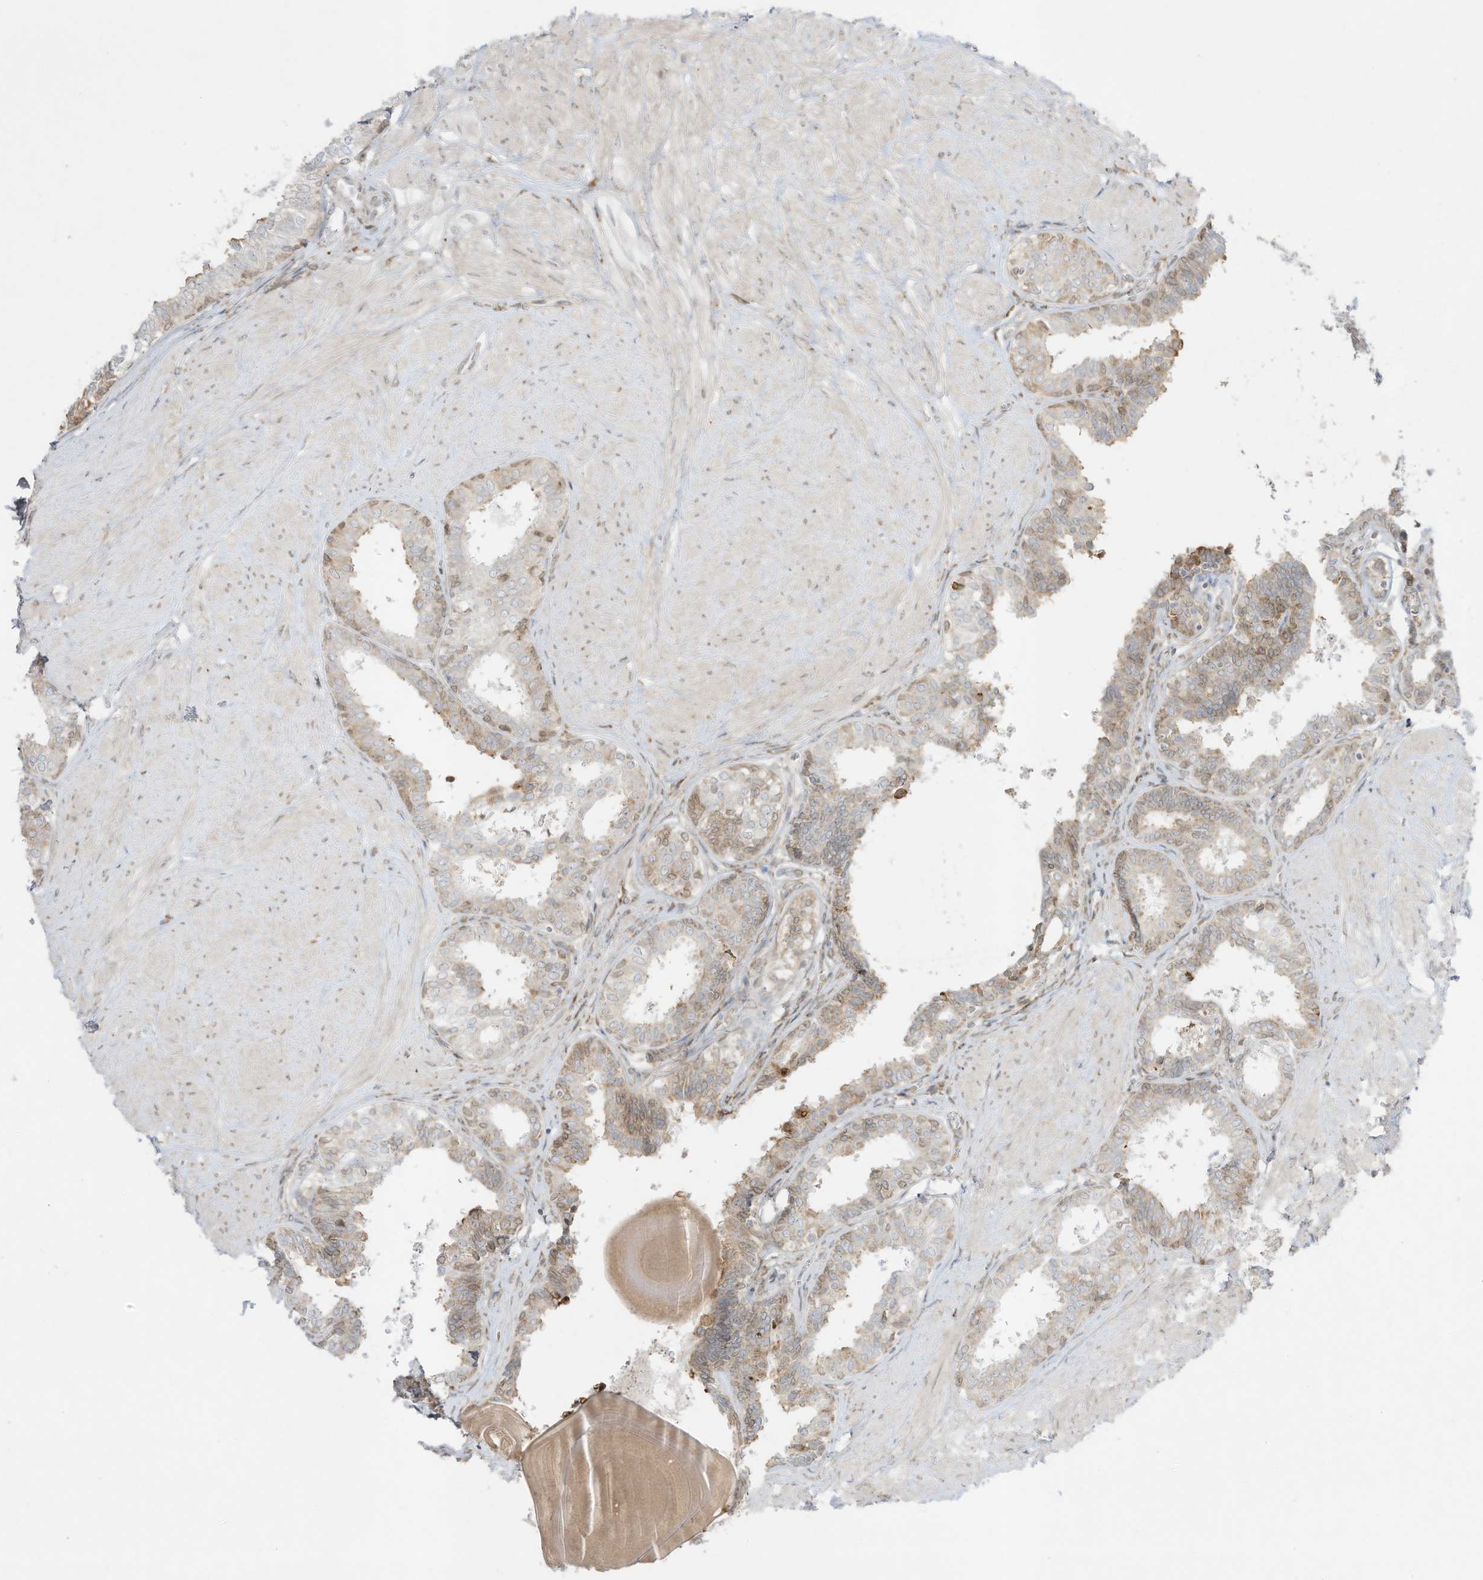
{"staining": {"intensity": "moderate", "quantity": "25%-75%", "location": "cytoplasmic/membranous"}, "tissue": "prostate", "cell_type": "Glandular cells", "image_type": "normal", "snomed": [{"axis": "morphology", "description": "Normal tissue, NOS"}, {"axis": "topography", "description": "Prostate"}], "caption": "Approximately 25%-75% of glandular cells in normal human prostate reveal moderate cytoplasmic/membranous protein expression as visualized by brown immunohistochemical staining.", "gene": "PTK6", "patient": {"sex": "male", "age": 48}}